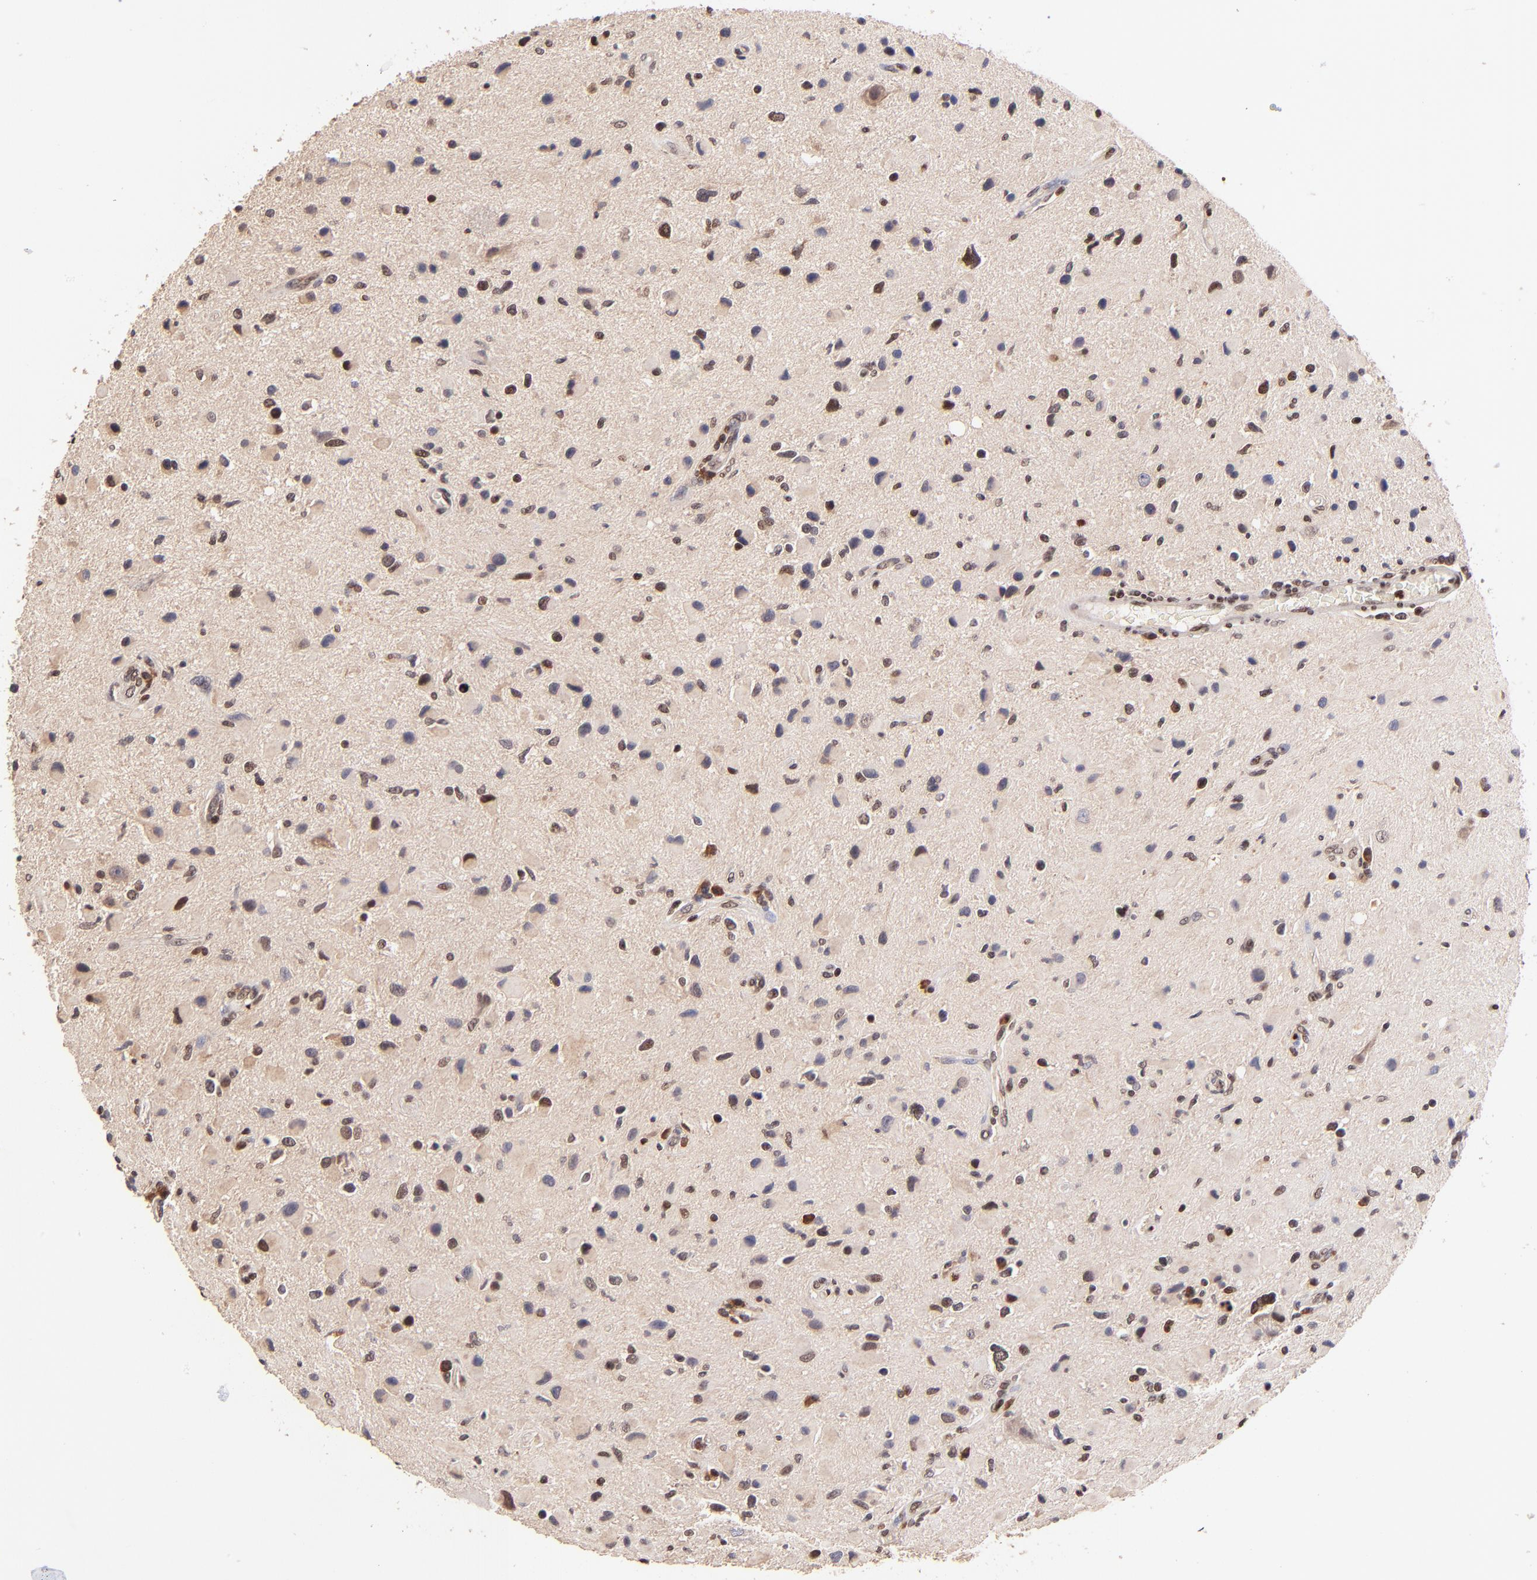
{"staining": {"intensity": "strong", "quantity": "25%-75%", "location": "nuclear"}, "tissue": "glioma", "cell_type": "Tumor cells", "image_type": "cancer", "snomed": [{"axis": "morphology", "description": "Glioma, malignant, Low grade"}, {"axis": "topography", "description": "Brain"}], "caption": "Malignant glioma (low-grade) stained with DAB immunohistochemistry exhibits high levels of strong nuclear positivity in approximately 25%-75% of tumor cells.", "gene": "WDR25", "patient": {"sex": "female", "age": 32}}